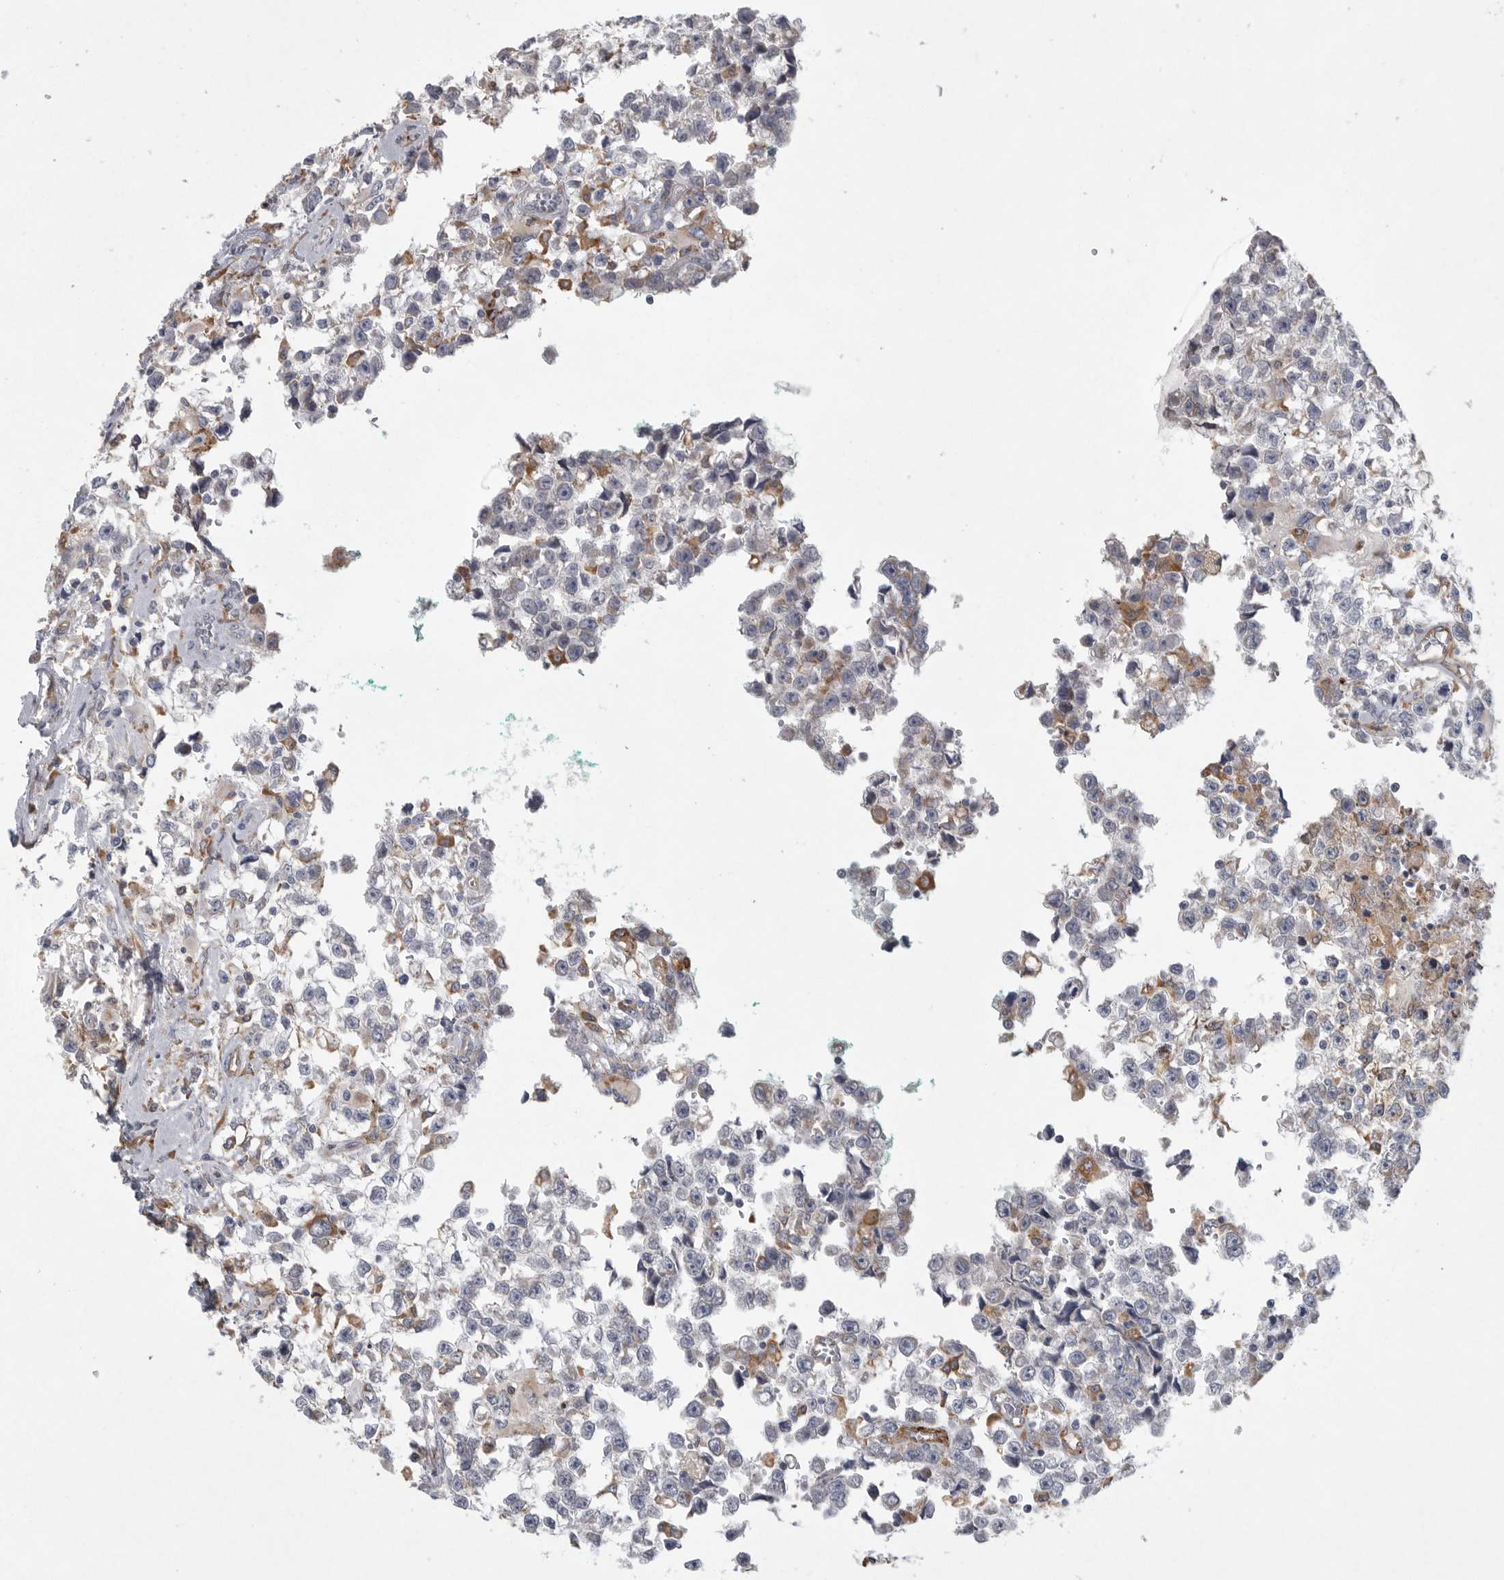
{"staining": {"intensity": "negative", "quantity": "none", "location": "none"}, "tissue": "testis cancer", "cell_type": "Tumor cells", "image_type": "cancer", "snomed": [{"axis": "morphology", "description": "Seminoma, NOS"}, {"axis": "morphology", "description": "Carcinoma, Embryonal, NOS"}, {"axis": "topography", "description": "Testis"}], "caption": "There is no significant expression in tumor cells of testis cancer.", "gene": "MINPP1", "patient": {"sex": "male", "age": 51}}